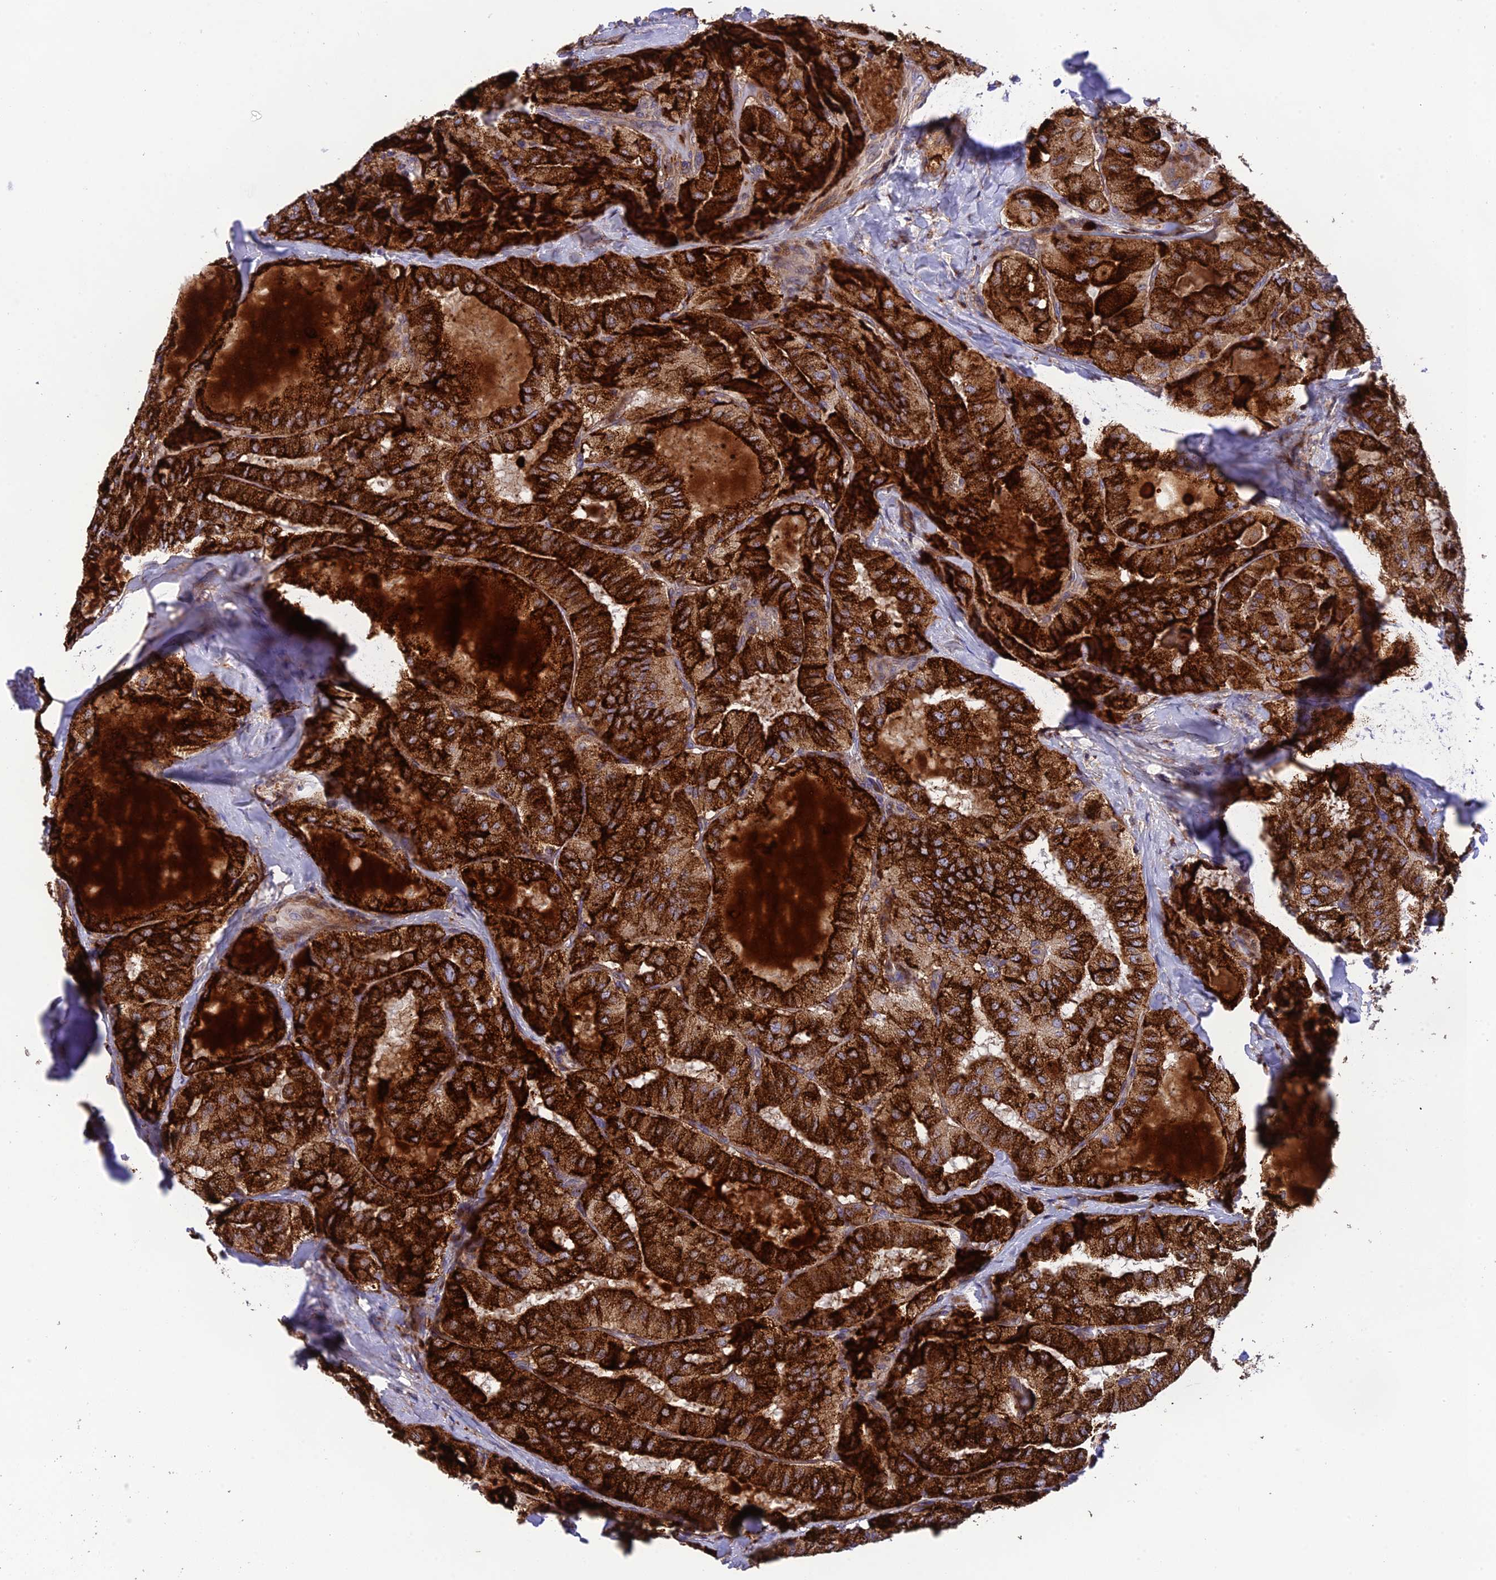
{"staining": {"intensity": "strong", "quantity": ">75%", "location": "cytoplasmic/membranous"}, "tissue": "thyroid cancer", "cell_type": "Tumor cells", "image_type": "cancer", "snomed": [{"axis": "morphology", "description": "Normal tissue, NOS"}, {"axis": "morphology", "description": "Papillary adenocarcinoma, NOS"}, {"axis": "topography", "description": "Thyroid gland"}], "caption": "Thyroid cancer was stained to show a protein in brown. There is high levels of strong cytoplasmic/membranous expression in approximately >75% of tumor cells.", "gene": "CPSF4L", "patient": {"sex": "female", "age": 59}}